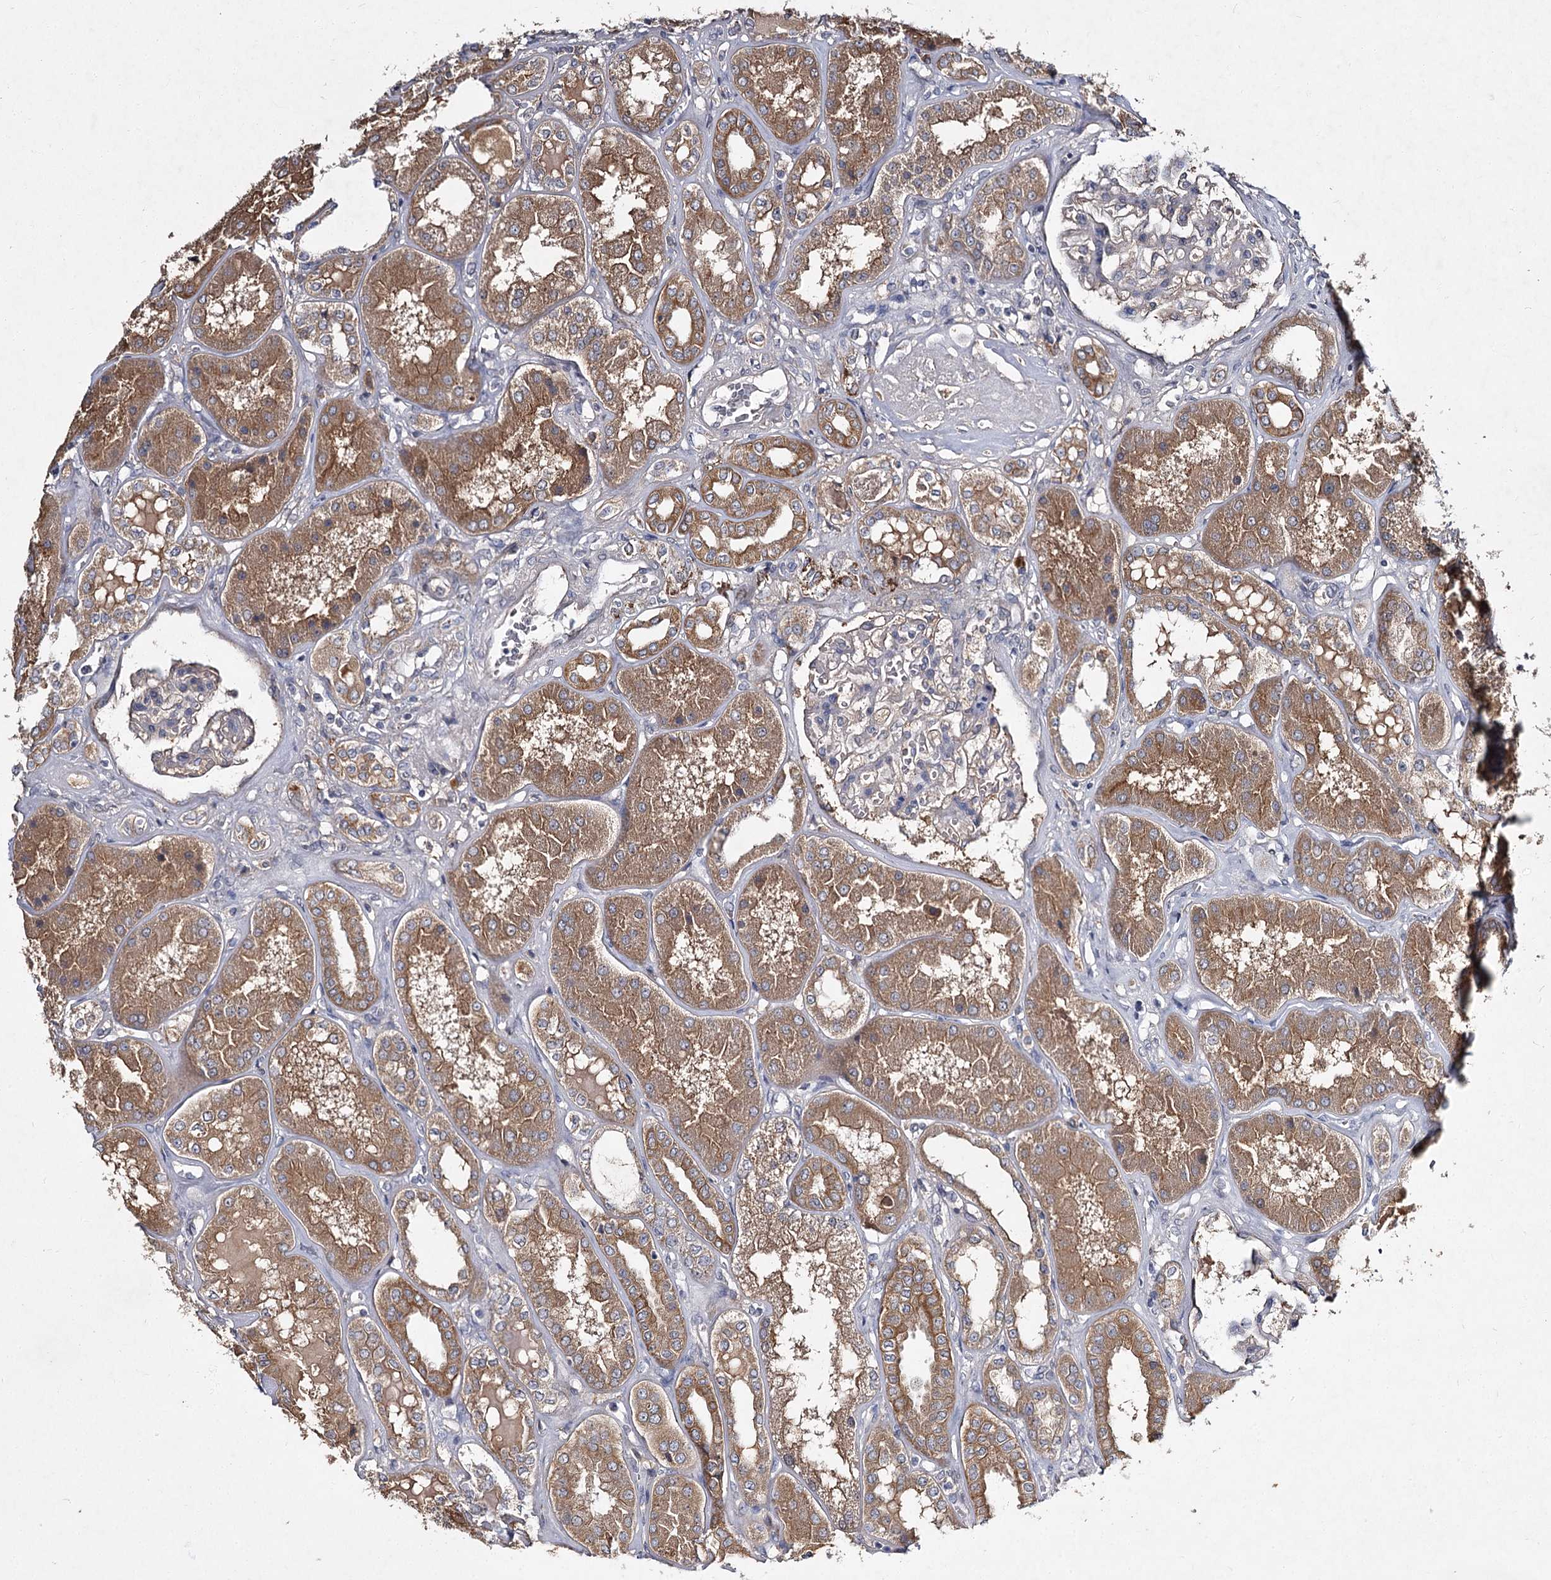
{"staining": {"intensity": "weak", "quantity": "<25%", "location": "cytoplasmic/membranous"}, "tissue": "kidney", "cell_type": "Cells in glomeruli", "image_type": "normal", "snomed": [{"axis": "morphology", "description": "Normal tissue, NOS"}, {"axis": "topography", "description": "Kidney"}], "caption": "Immunohistochemical staining of benign kidney demonstrates no significant expression in cells in glomeruli.", "gene": "MFN1", "patient": {"sex": "female", "age": 56}}